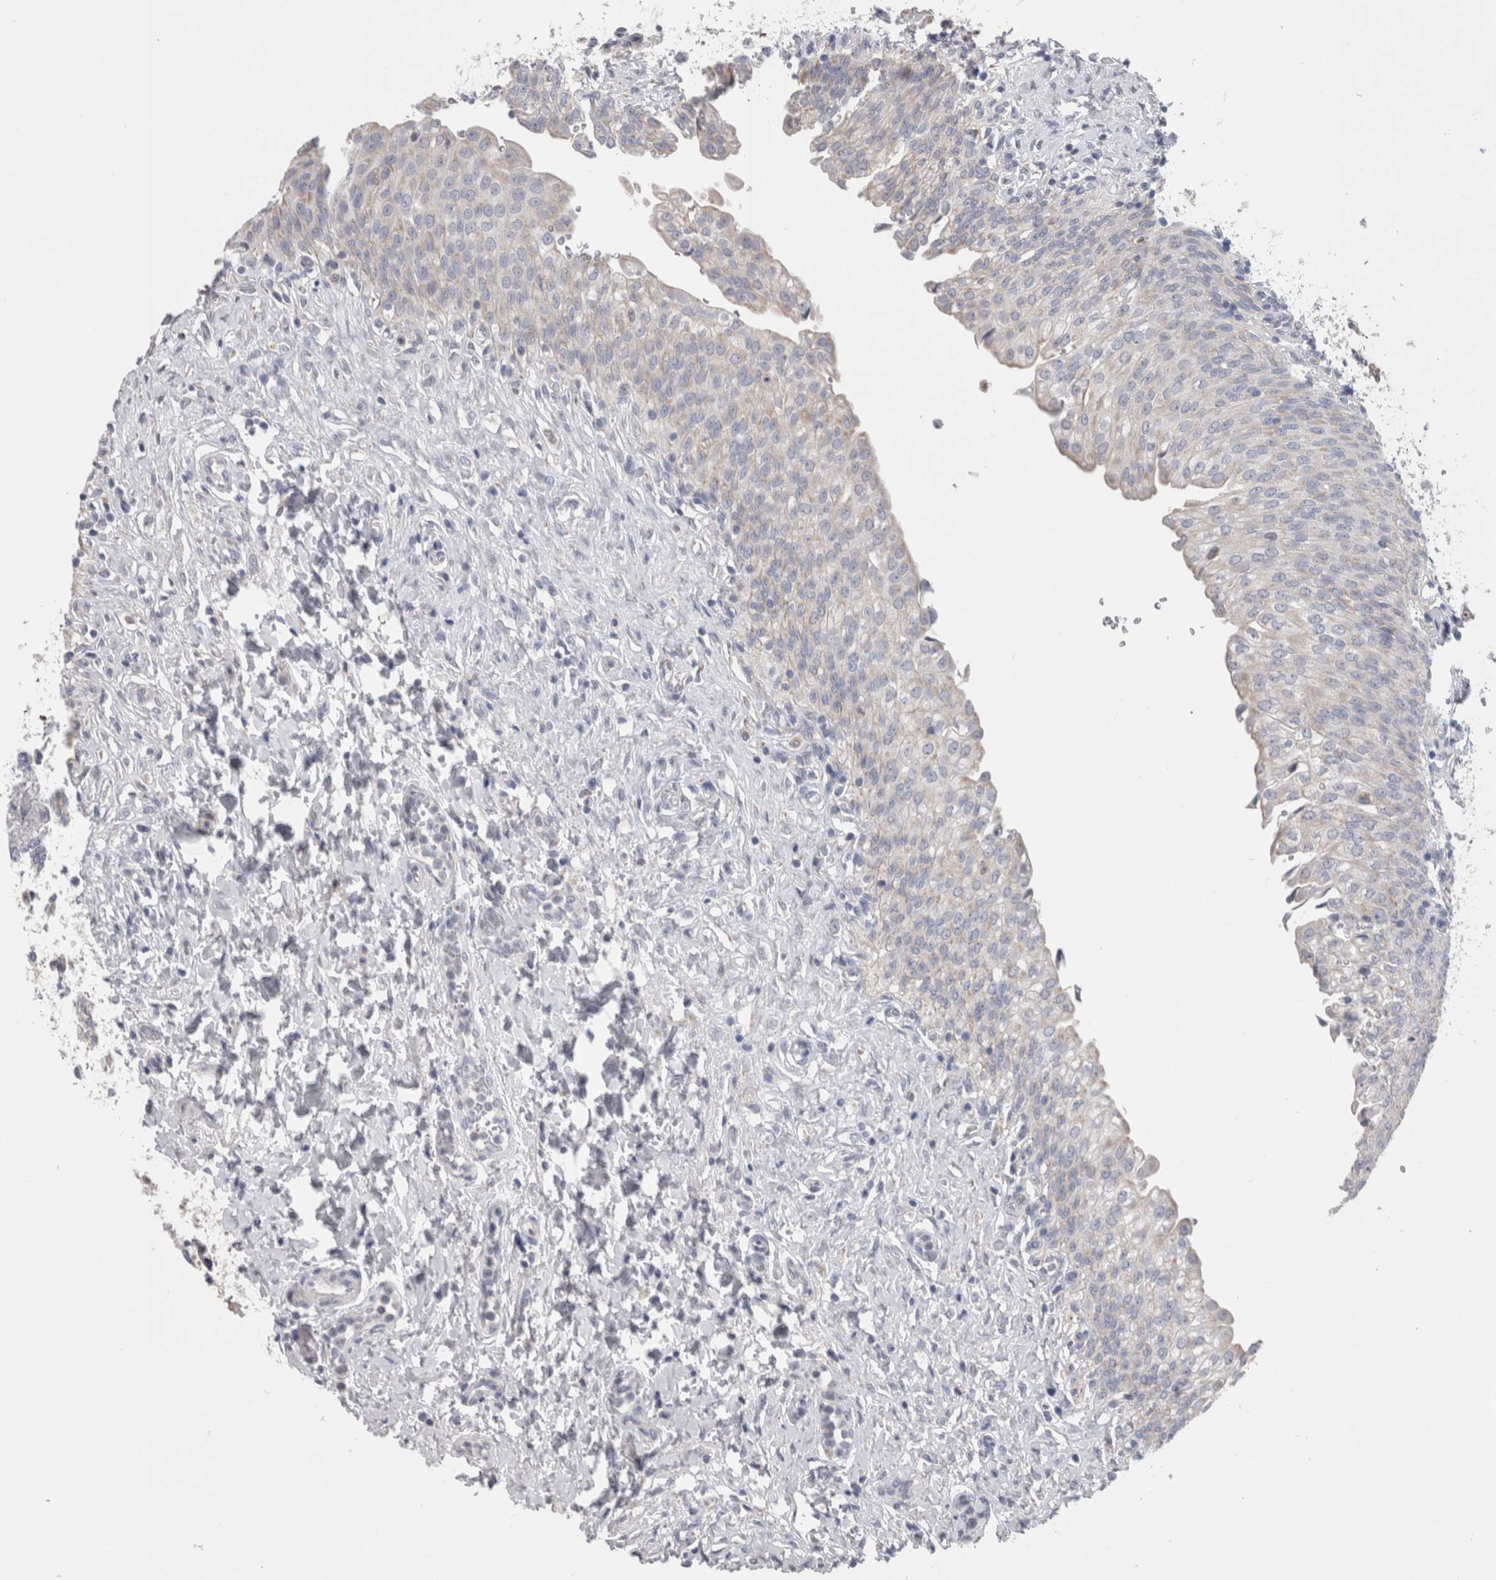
{"staining": {"intensity": "weak", "quantity": "<25%", "location": "cytoplasmic/membranous"}, "tissue": "urinary bladder", "cell_type": "Urothelial cells", "image_type": "normal", "snomed": [{"axis": "morphology", "description": "Urothelial carcinoma, High grade"}, {"axis": "topography", "description": "Urinary bladder"}], "caption": "This is an IHC image of normal urinary bladder. There is no staining in urothelial cells.", "gene": "GDAP1", "patient": {"sex": "male", "age": 46}}